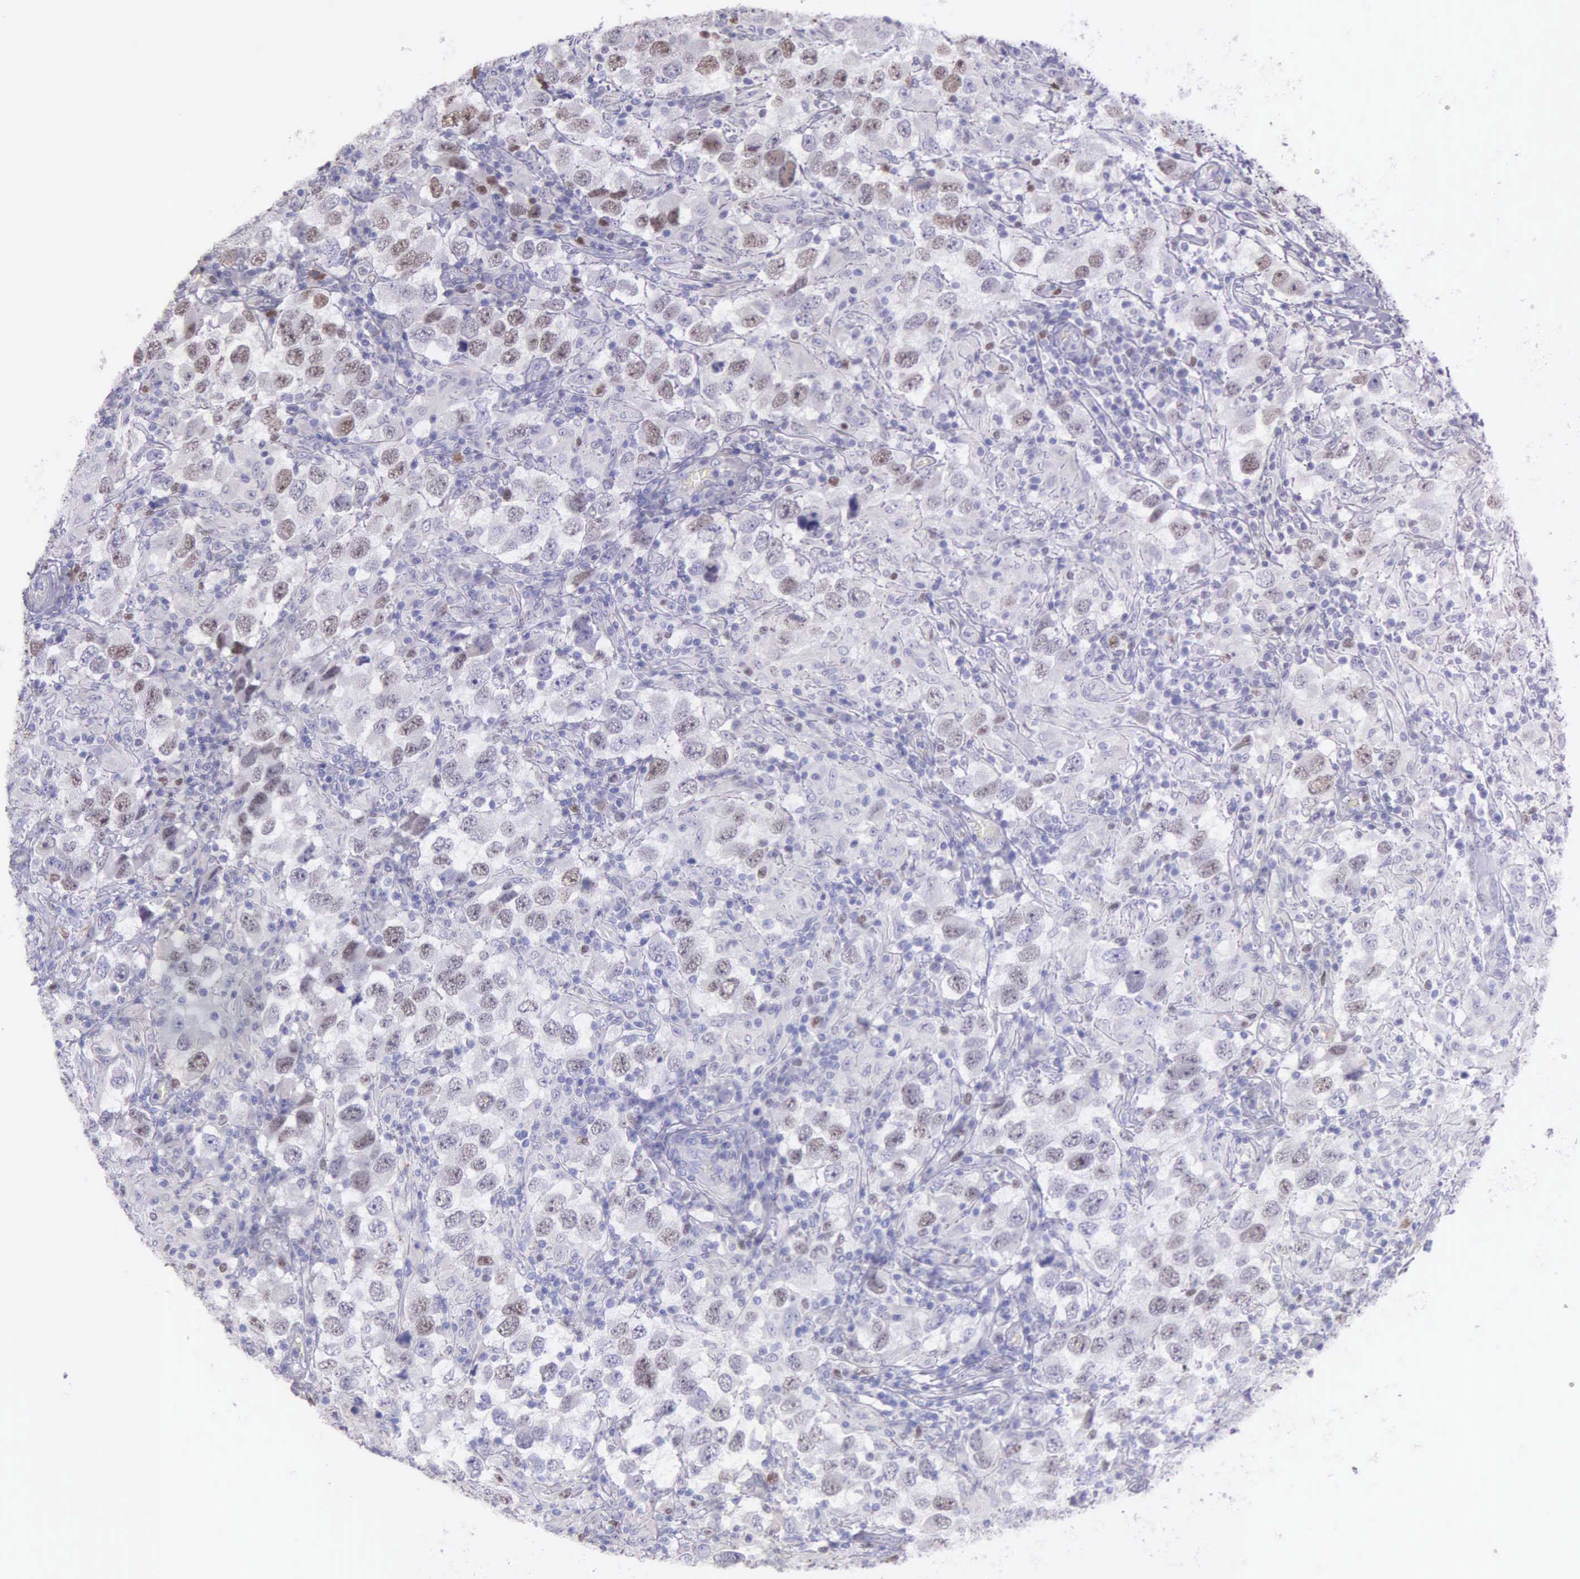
{"staining": {"intensity": "weak", "quantity": "<25%", "location": "nuclear"}, "tissue": "testis cancer", "cell_type": "Tumor cells", "image_type": "cancer", "snomed": [{"axis": "morphology", "description": "Carcinoma, Embryonal, NOS"}, {"axis": "topography", "description": "Testis"}], "caption": "DAB immunohistochemical staining of embryonal carcinoma (testis) displays no significant positivity in tumor cells.", "gene": "MCM5", "patient": {"sex": "male", "age": 21}}